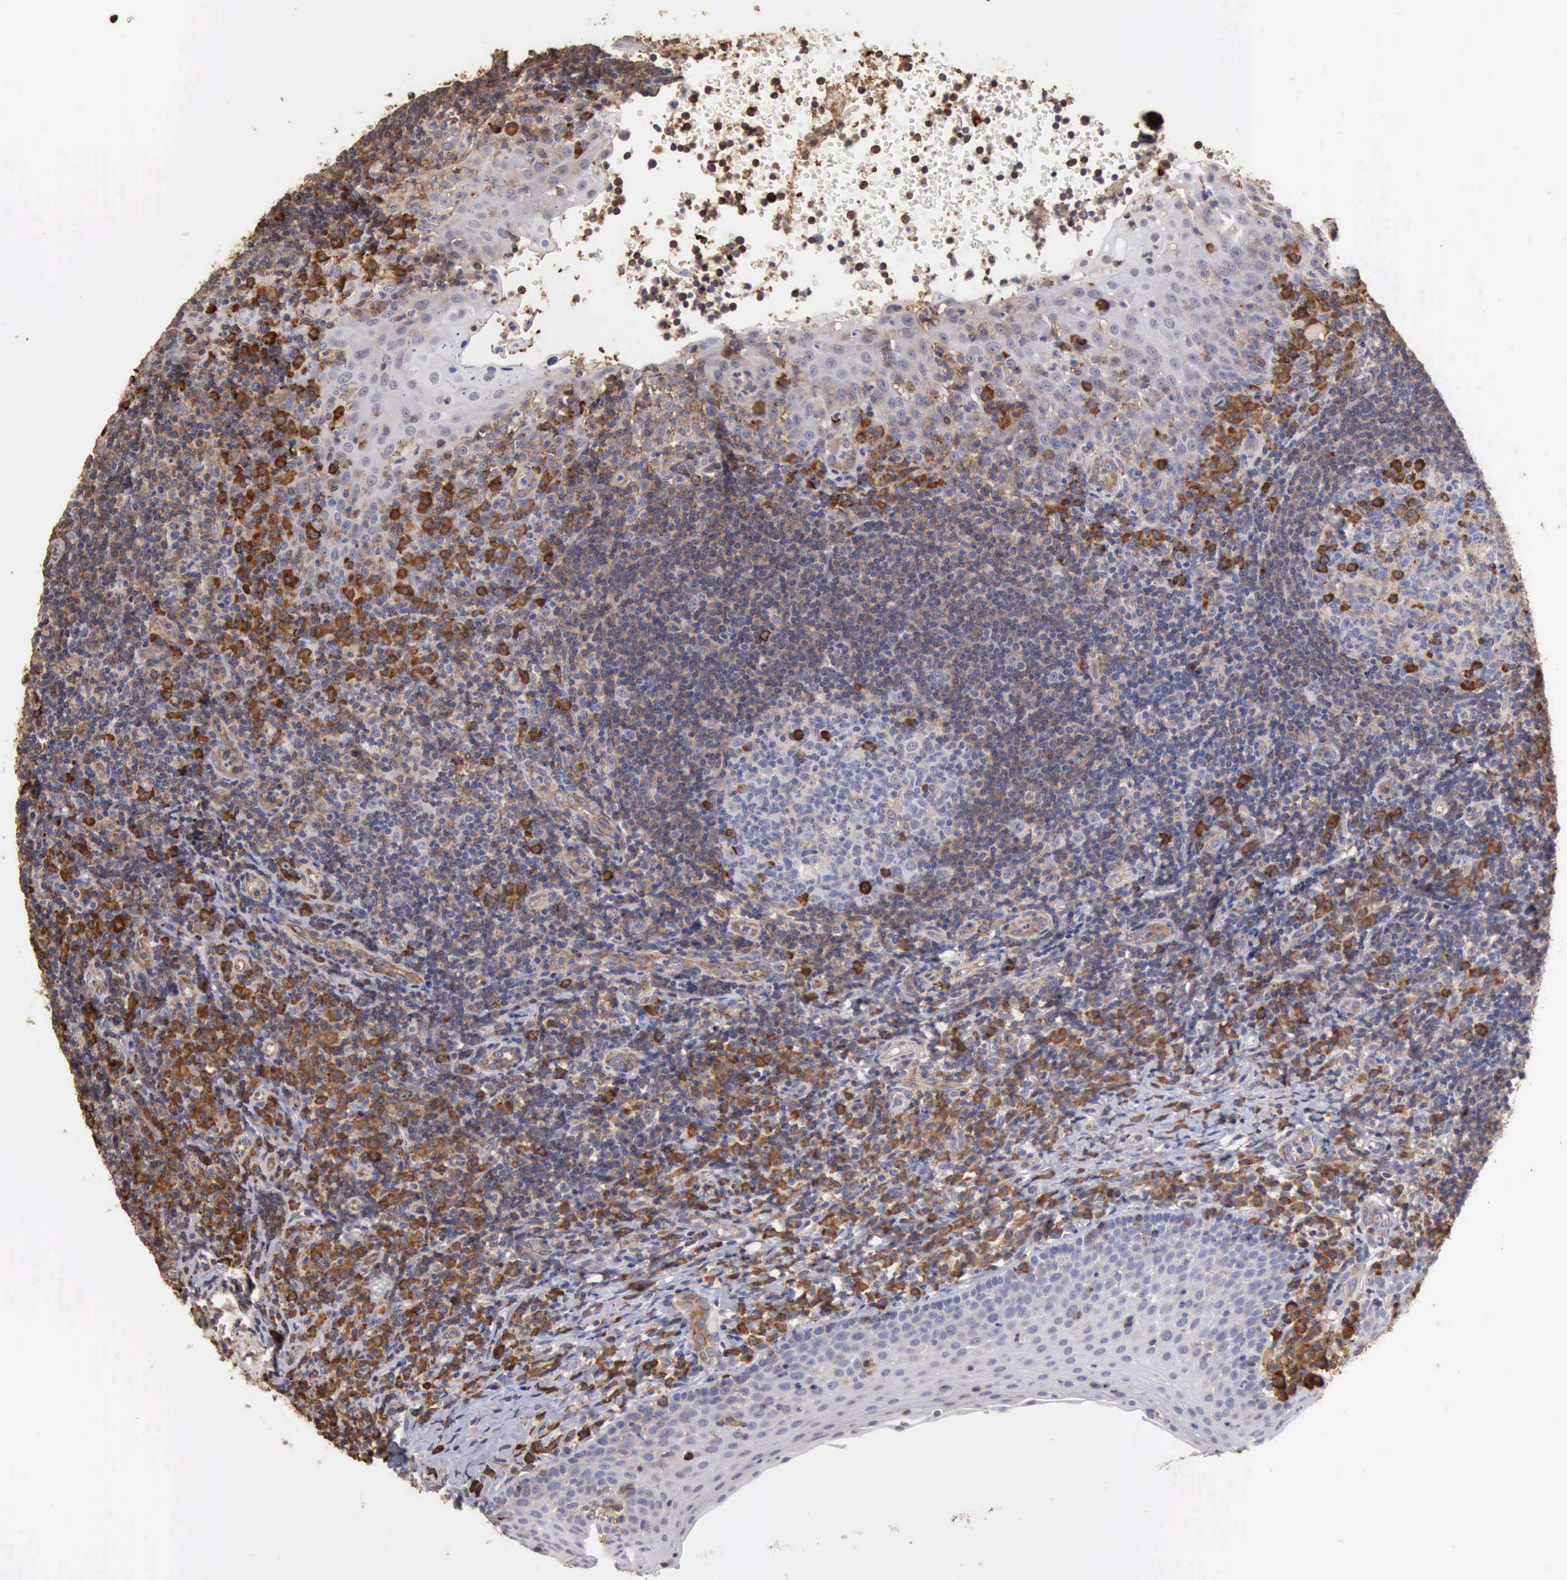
{"staining": {"intensity": "moderate", "quantity": "<25%", "location": "cytoplasmic/membranous"}, "tissue": "tonsil", "cell_type": "Germinal center cells", "image_type": "normal", "snomed": [{"axis": "morphology", "description": "Normal tissue, NOS"}, {"axis": "topography", "description": "Tonsil"}], "caption": "Immunohistochemistry of benign human tonsil reveals low levels of moderate cytoplasmic/membranous positivity in about <25% of germinal center cells. (DAB = brown stain, brightfield microscopy at high magnification).", "gene": "GPR101", "patient": {"sex": "female", "age": 40}}